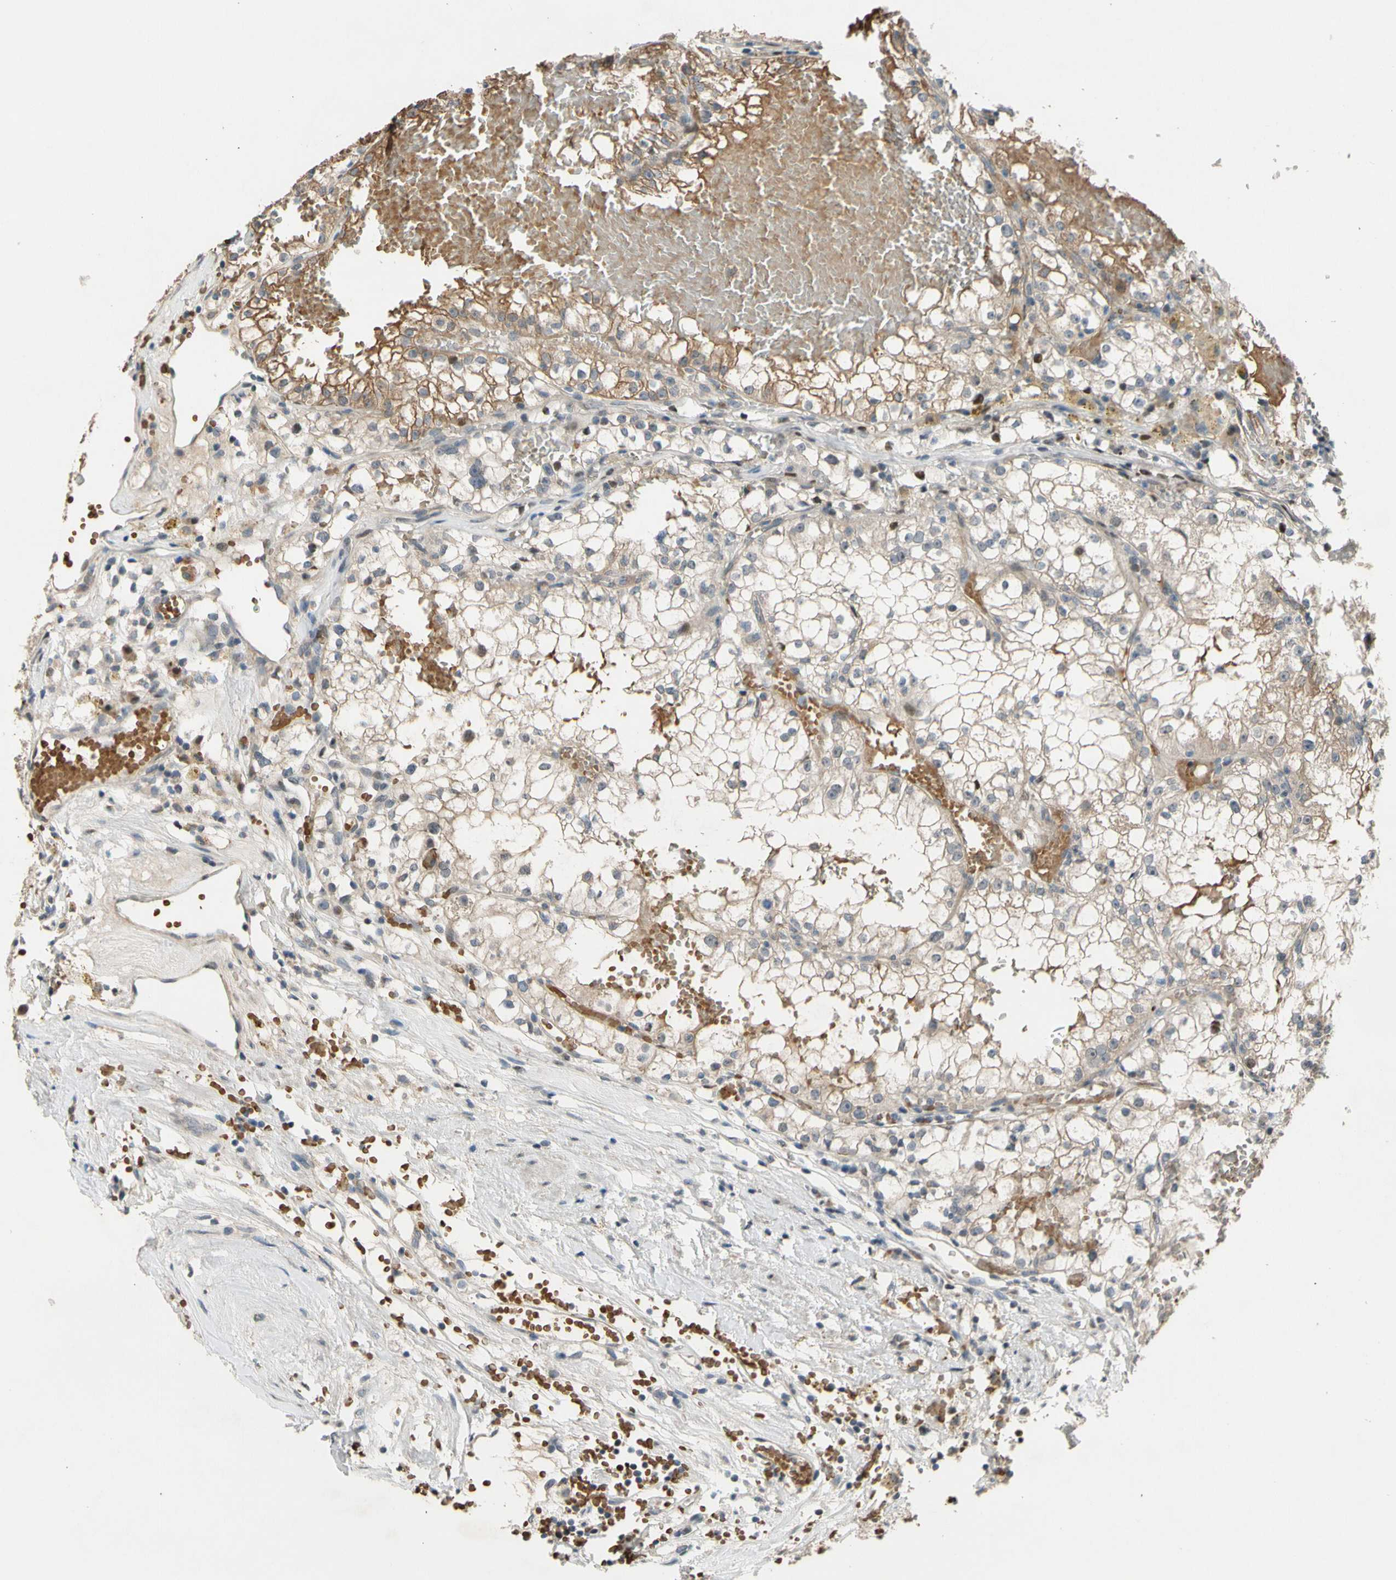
{"staining": {"intensity": "negative", "quantity": "none", "location": "none"}, "tissue": "renal cancer", "cell_type": "Tumor cells", "image_type": "cancer", "snomed": [{"axis": "morphology", "description": "Adenocarcinoma, NOS"}, {"axis": "topography", "description": "Kidney"}], "caption": "DAB immunohistochemical staining of renal cancer shows no significant staining in tumor cells.", "gene": "ZNF184", "patient": {"sex": "male", "age": 56}}